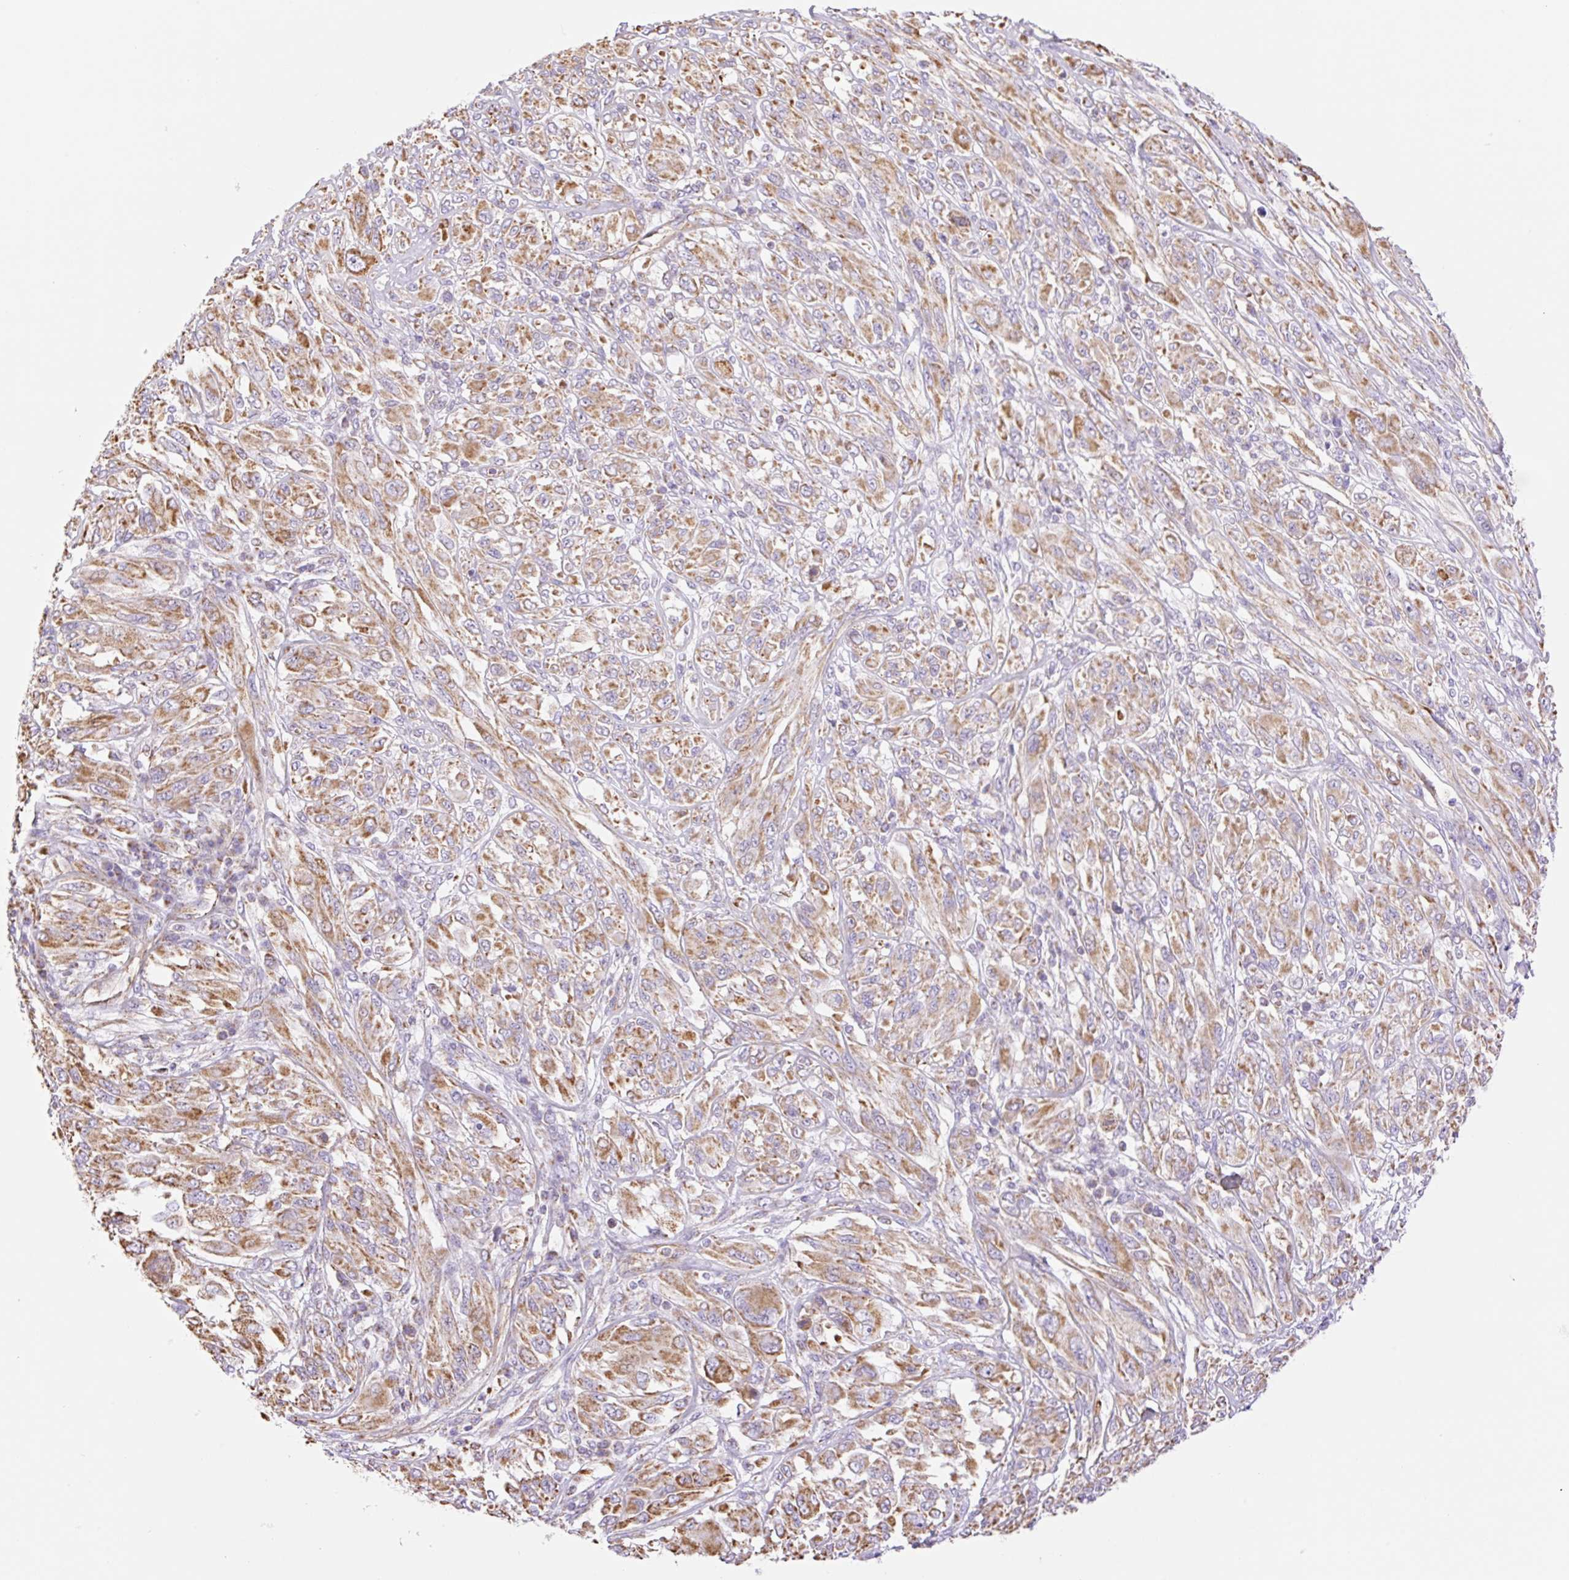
{"staining": {"intensity": "moderate", "quantity": ">75%", "location": "cytoplasmic/membranous"}, "tissue": "melanoma", "cell_type": "Tumor cells", "image_type": "cancer", "snomed": [{"axis": "morphology", "description": "Malignant melanoma, NOS"}, {"axis": "topography", "description": "Skin"}], "caption": "Melanoma stained with a brown dye reveals moderate cytoplasmic/membranous positive positivity in about >75% of tumor cells.", "gene": "ESAM", "patient": {"sex": "female", "age": 91}}